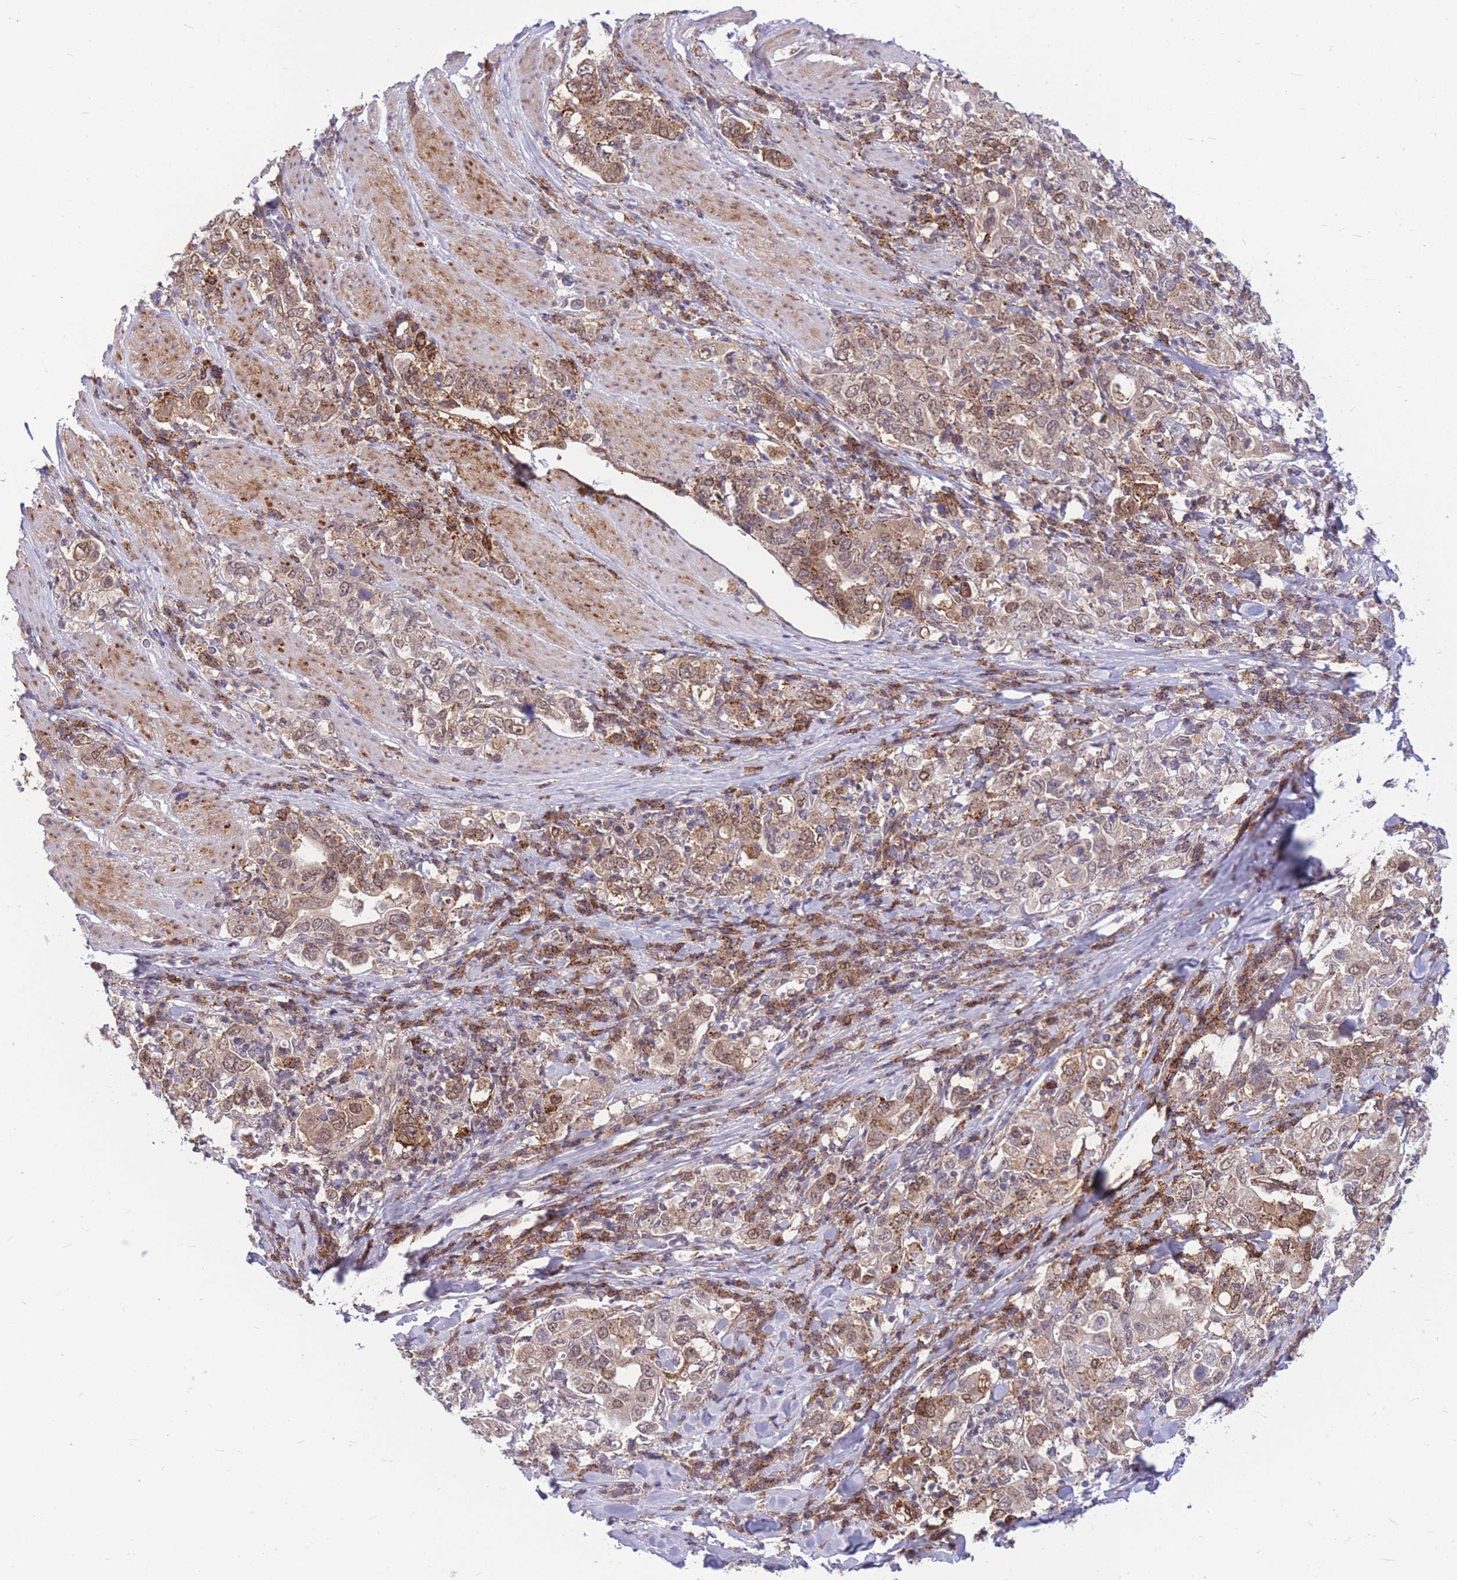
{"staining": {"intensity": "moderate", "quantity": "25%-75%", "location": "cytoplasmic/membranous,nuclear"}, "tissue": "stomach cancer", "cell_type": "Tumor cells", "image_type": "cancer", "snomed": [{"axis": "morphology", "description": "Adenocarcinoma, NOS"}, {"axis": "topography", "description": "Stomach, upper"}], "caption": "Human adenocarcinoma (stomach) stained with a brown dye shows moderate cytoplasmic/membranous and nuclear positive expression in about 25%-75% of tumor cells.", "gene": "TCF20", "patient": {"sex": "male", "age": 62}}